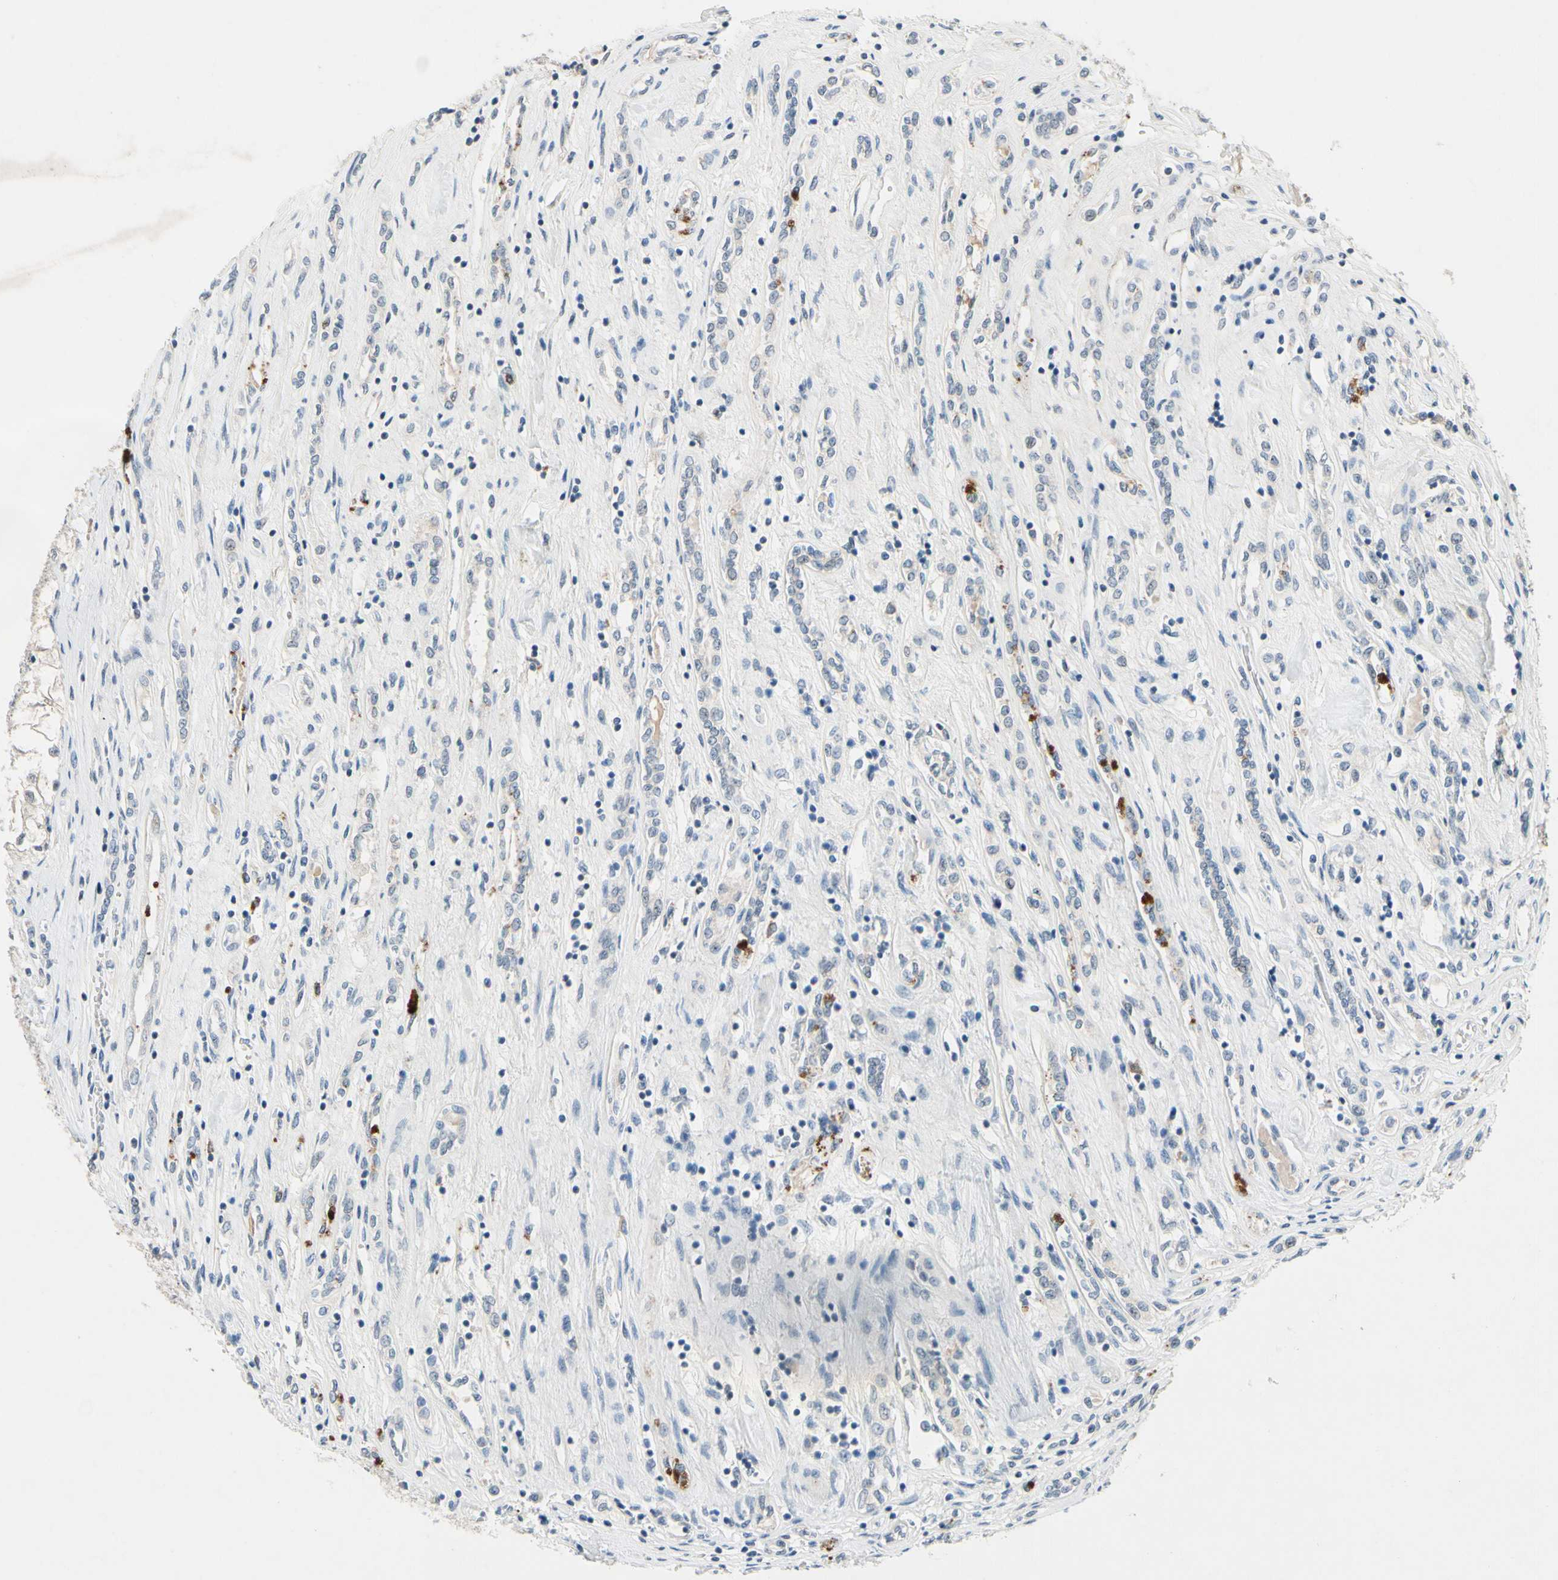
{"staining": {"intensity": "negative", "quantity": "none", "location": "none"}, "tissue": "renal cancer", "cell_type": "Tumor cells", "image_type": "cancer", "snomed": [{"axis": "morphology", "description": "Adenocarcinoma, NOS"}, {"axis": "topography", "description": "Kidney"}], "caption": "IHC of human renal cancer reveals no expression in tumor cells. (DAB immunohistochemistry visualized using brightfield microscopy, high magnification).", "gene": "SLC27A6", "patient": {"sex": "female", "age": 70}}